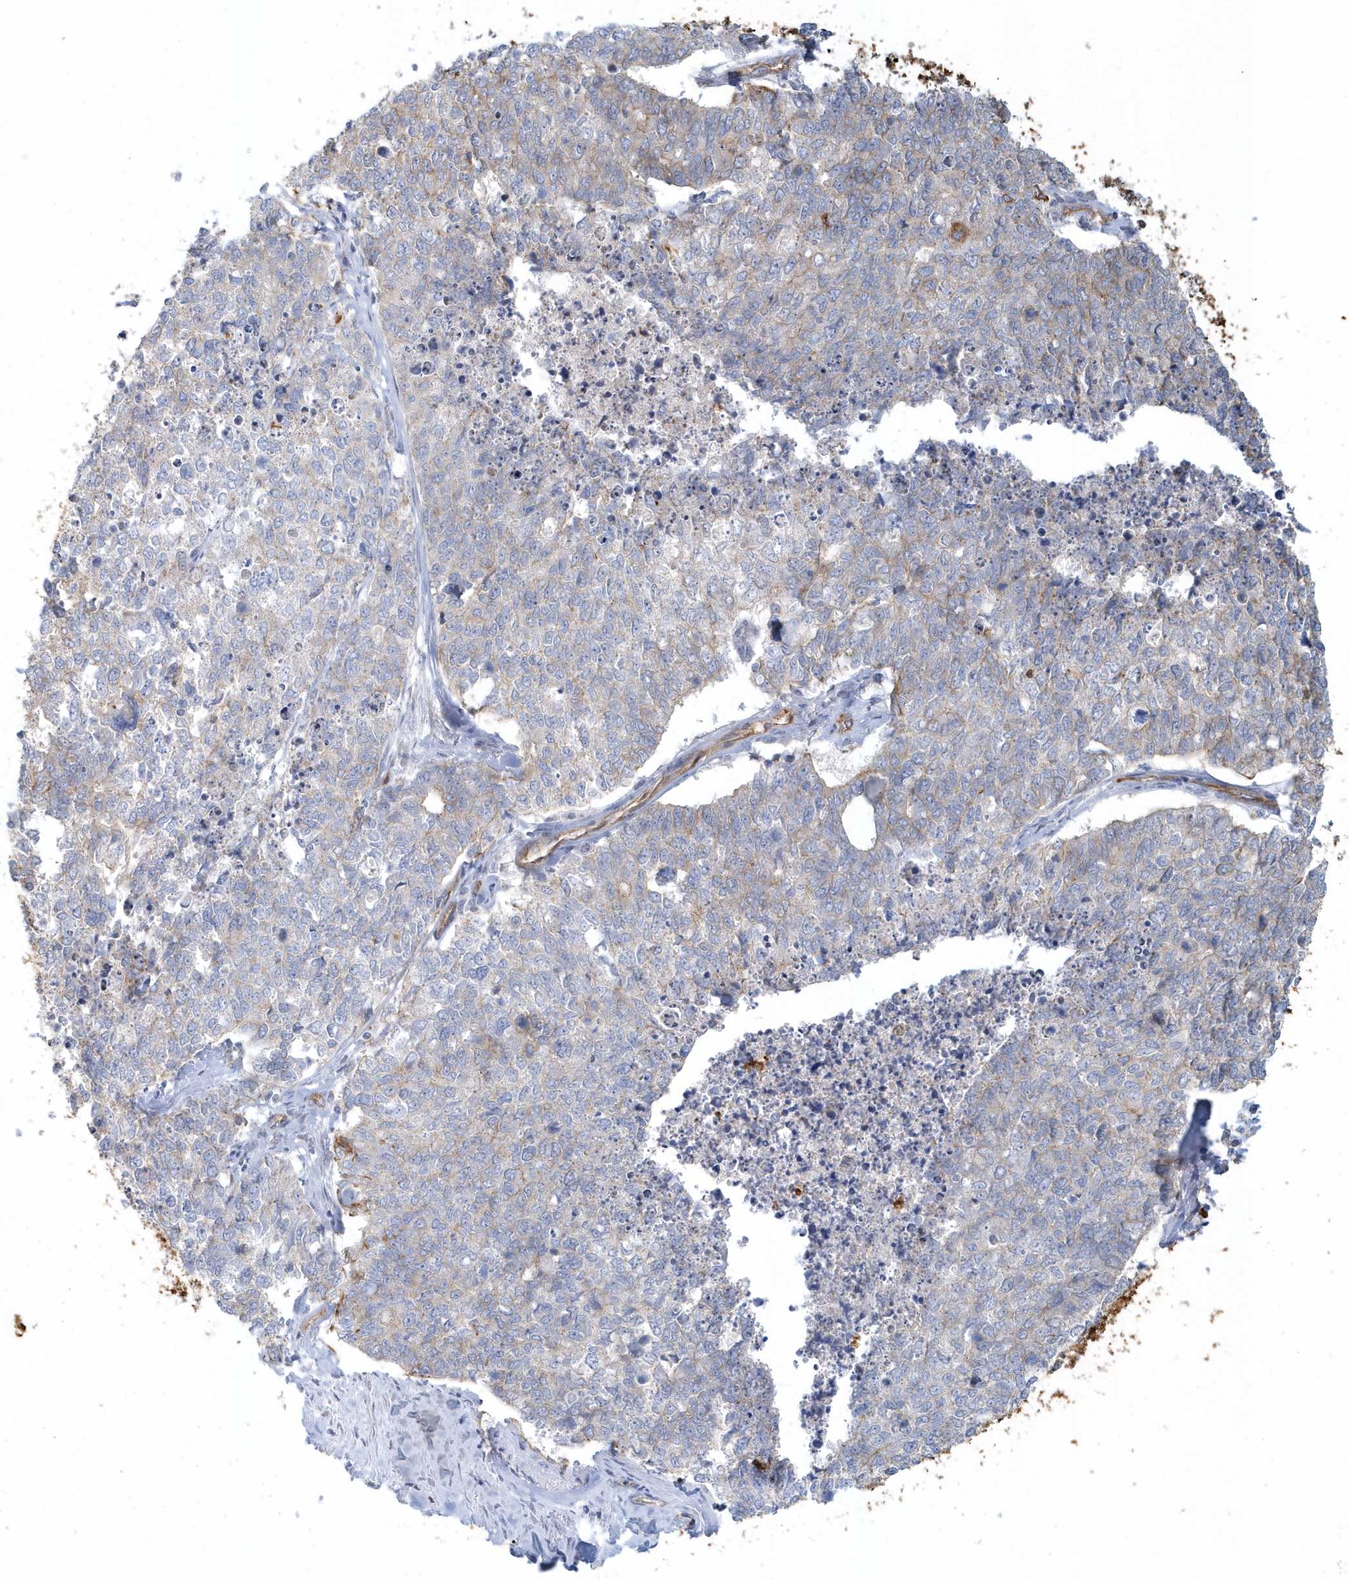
{"staining": {"intensity": "weak", "quantity": "<25%", "location": "cytoplasmic/membranous"}, "tissue": "cervical cancer", "cell_type": "Tumor cells", "image_type": "cancer", "snomed": [{"axis": "morphology", "description": "Squamous cell carcinoma, NOS"}, {"axis": "topography", "description": "Cervix"}], "caption": "Immunohistochemistry (IHC) histopathology image of human cervical cancer (squamous cell carcinoma) stained for a protein (brown), which reveals no expression in tumor cells. (Stains: DAB immunohistochemistry with hematoxylin counter stain, Microscopy: brightfield microscopy at high magnification).", "gene": "DNAH1", "patient": {"sex": "female", "age": 63}}